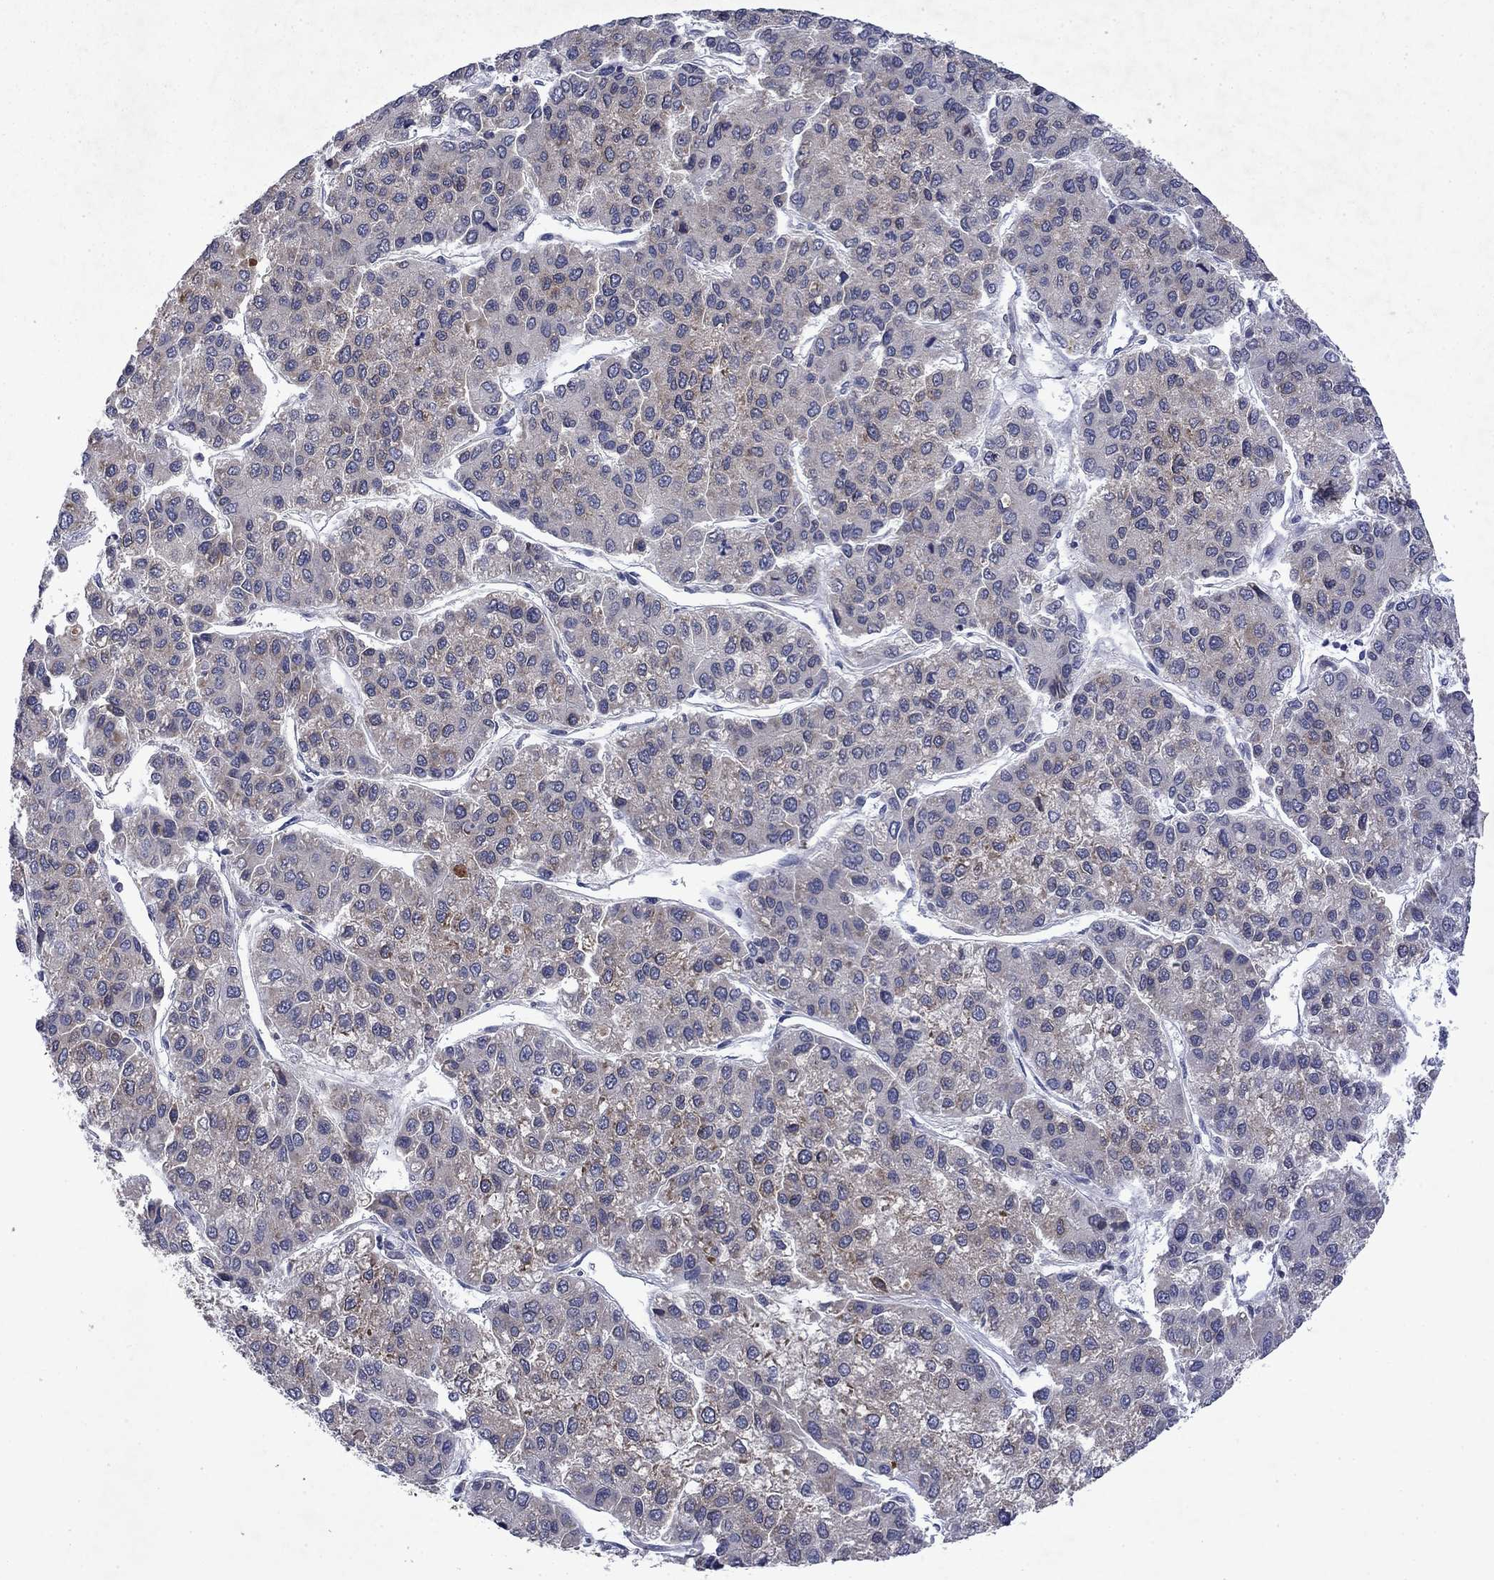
{"staining": {"intensity": "weak", "quantity": "25%-75%", "location": "cytoplasmic/membranous"}, "tissue": "liver cancer", "cell_type": "Tumor cells", "image_type": "cancer", "snomed": [{"axis": "morphology", "description": "Carcinoma, Hepatocellular, NOS"}, {"axis": "topography", "description": "Liver"}], "caption": "Hepatocellular carcinoma (liver) was stained to show a protein in brown. There is low levels of weak cytoplasmic/membranous positivity in about 25%-75% of tumor cells. The protein of interest is stained brown, and the nuclei are stained in blue (DAB (3,3'-diaminobenzidine) IHC with brightfield microscopy, high magnification).", "gene": "TMEM97", "patient": {"sex": "female", "age": 66}}